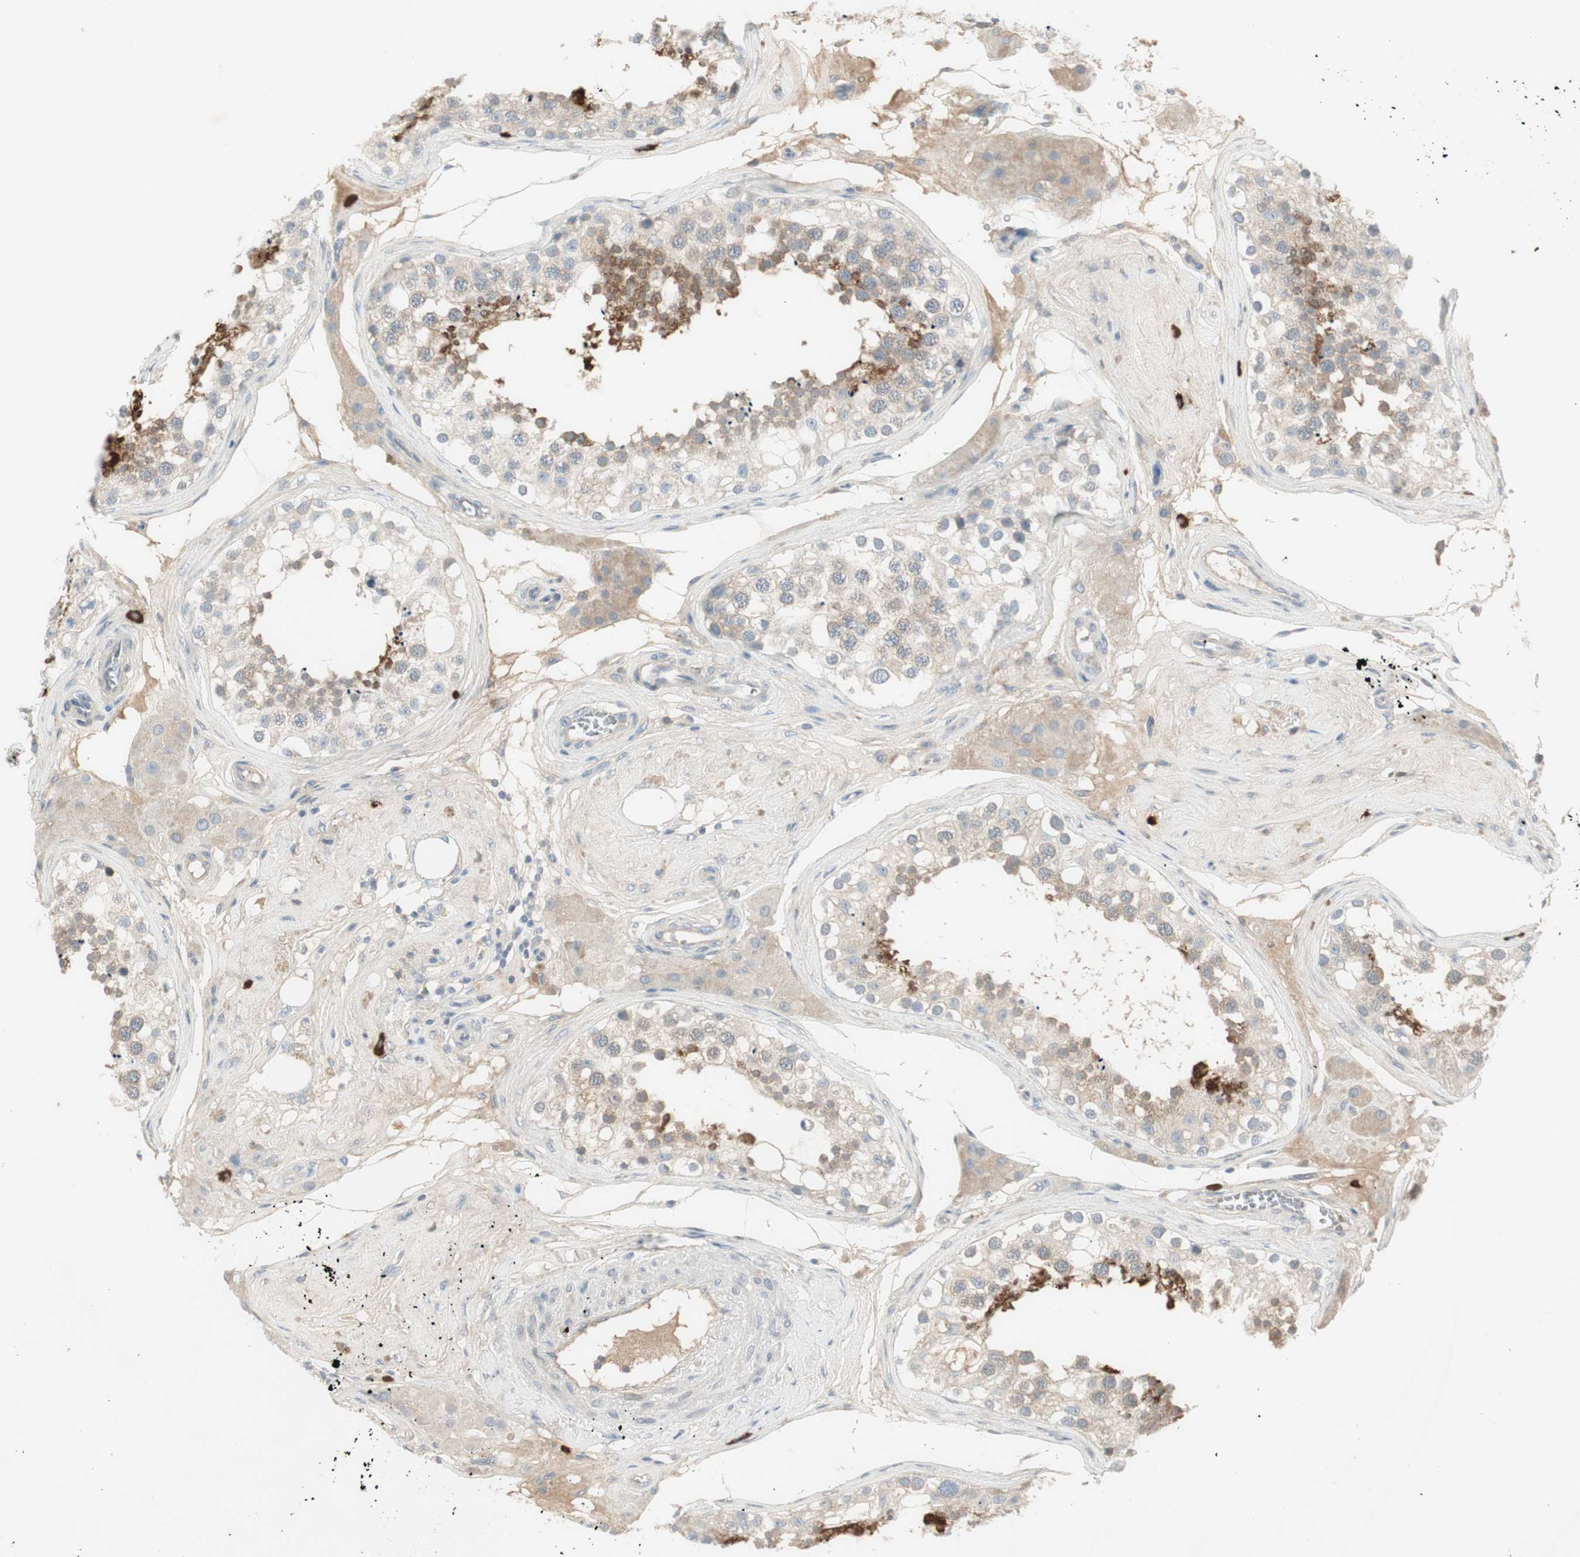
{"staining": {"intensity": "moderate", "quantity": "25%-75%", "location": "cytoplasmic/membranous"}, "tissue": "testis", "cell_type": "Cells in seminiferous ducts", "image_type": "normal", "snomed": [{"axis": "morphology", "description": "Normal tissue, NOS"}, {"axis": "topography", "description": "Testis"}], "caption": "The photomicrograph shows staining of unremarkable testis, revealing moderate cytoplasmic/membranous protein positivity (brown color) within cells in seminiferous ducts. The staining was performed using DAB (3,3'-diaminobenzidine), with brown indicating positive protein expression. Nuclei are stained blue with hematoxylin.", "gene": "MAPRE3", "patient": {"sex": "male", "age": 68}}